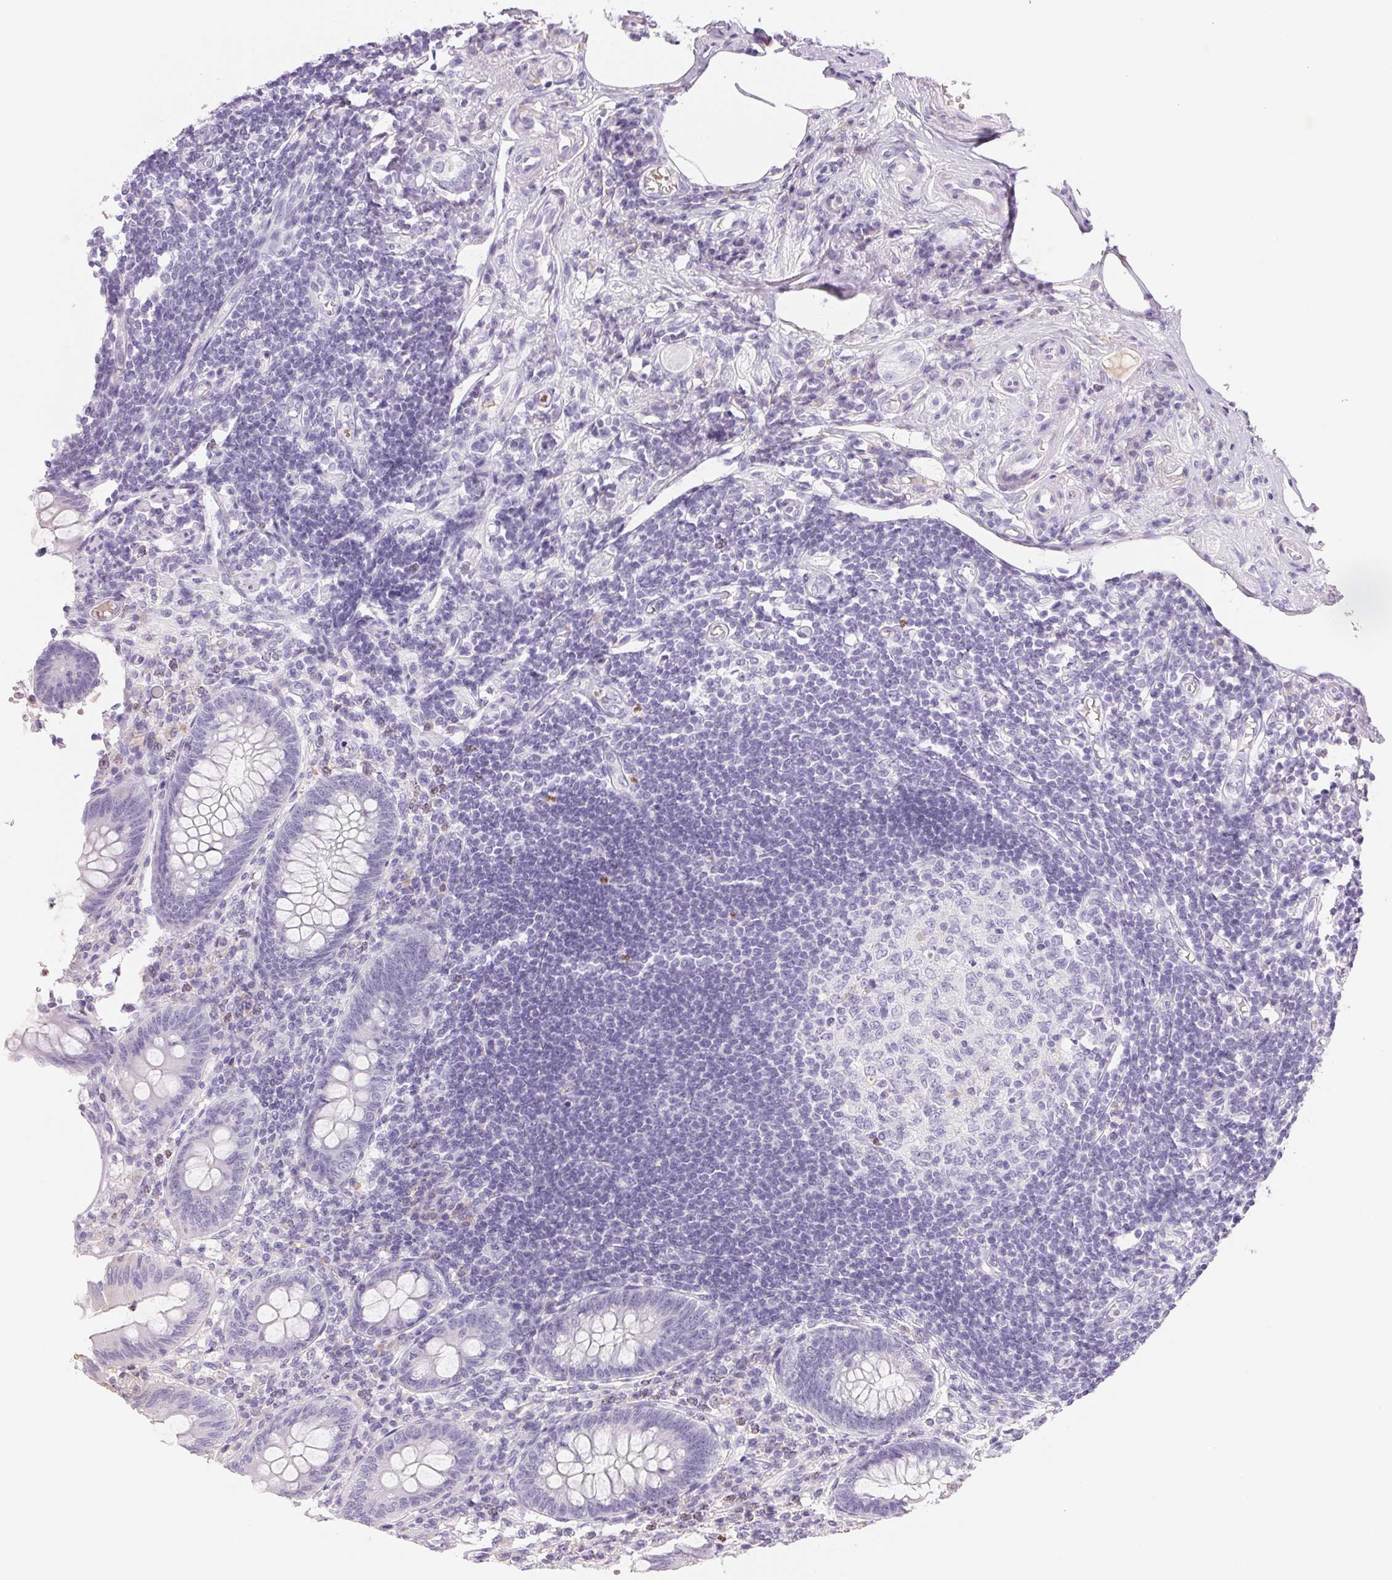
{"staining": {"intensity": "negative", "quantity": "none", "location": "none"}, "tissue": "appendix", "cell_type": "Glandular cells", "image_type": "normal", "snomed": [{"axis": "morphology", "description": "Normal tissue, NOS"}, {"axis": "topography", "description": "Appendix"}], "caption": "A micrograph of human appendix is negative for staining in glandular cells. (DAB (3,3'-diaminobenzidine) immunohistochemistry visualized using brightfield microscopy, high magnification).", "gene": "PADI4", "patient": {"sex": "female", "age": 57}}